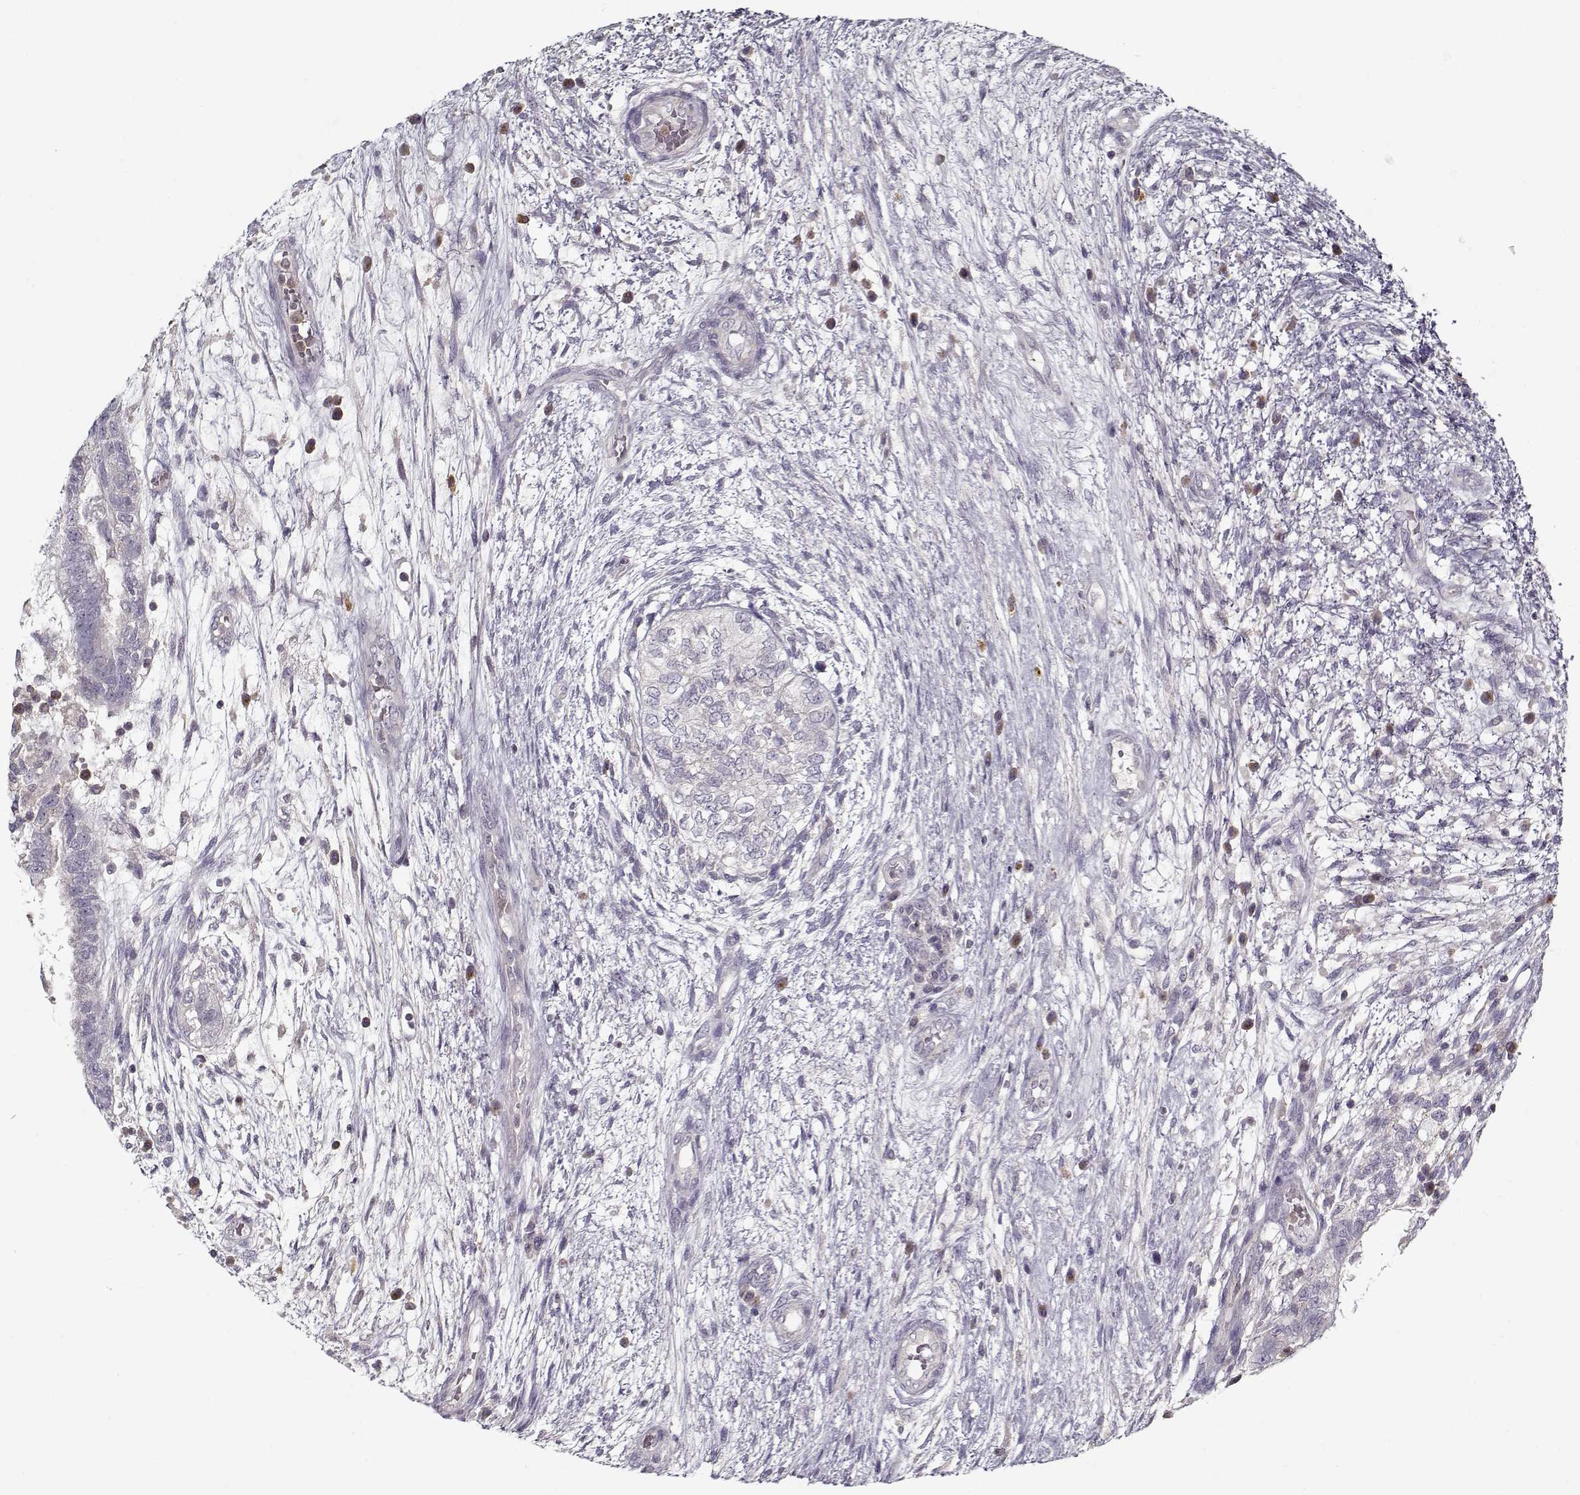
{"staining": {"intensity": "negative", "quantity": "none", "location": "none"}, "tissue": "testis cancer", "cell_type": "Tumor cells", "image_type": "cancer", "snomed": [{"axis": "morphology", "description": "Normal tissue, NOS"}, {"axis": "morphology", "description": "Carcinoma, Embryonal, NOS"}, {"axis": "topography", "description": "Testis"}, {"axis": "topography", "description": "Epididymis"}], "caption": "Embryonal carcinoma (testis) was stained to show a protein in brown. There is no significant staining in tumor cells.", "gene": "UNC13D", "patient": {"sex": "male", "age": 32}}